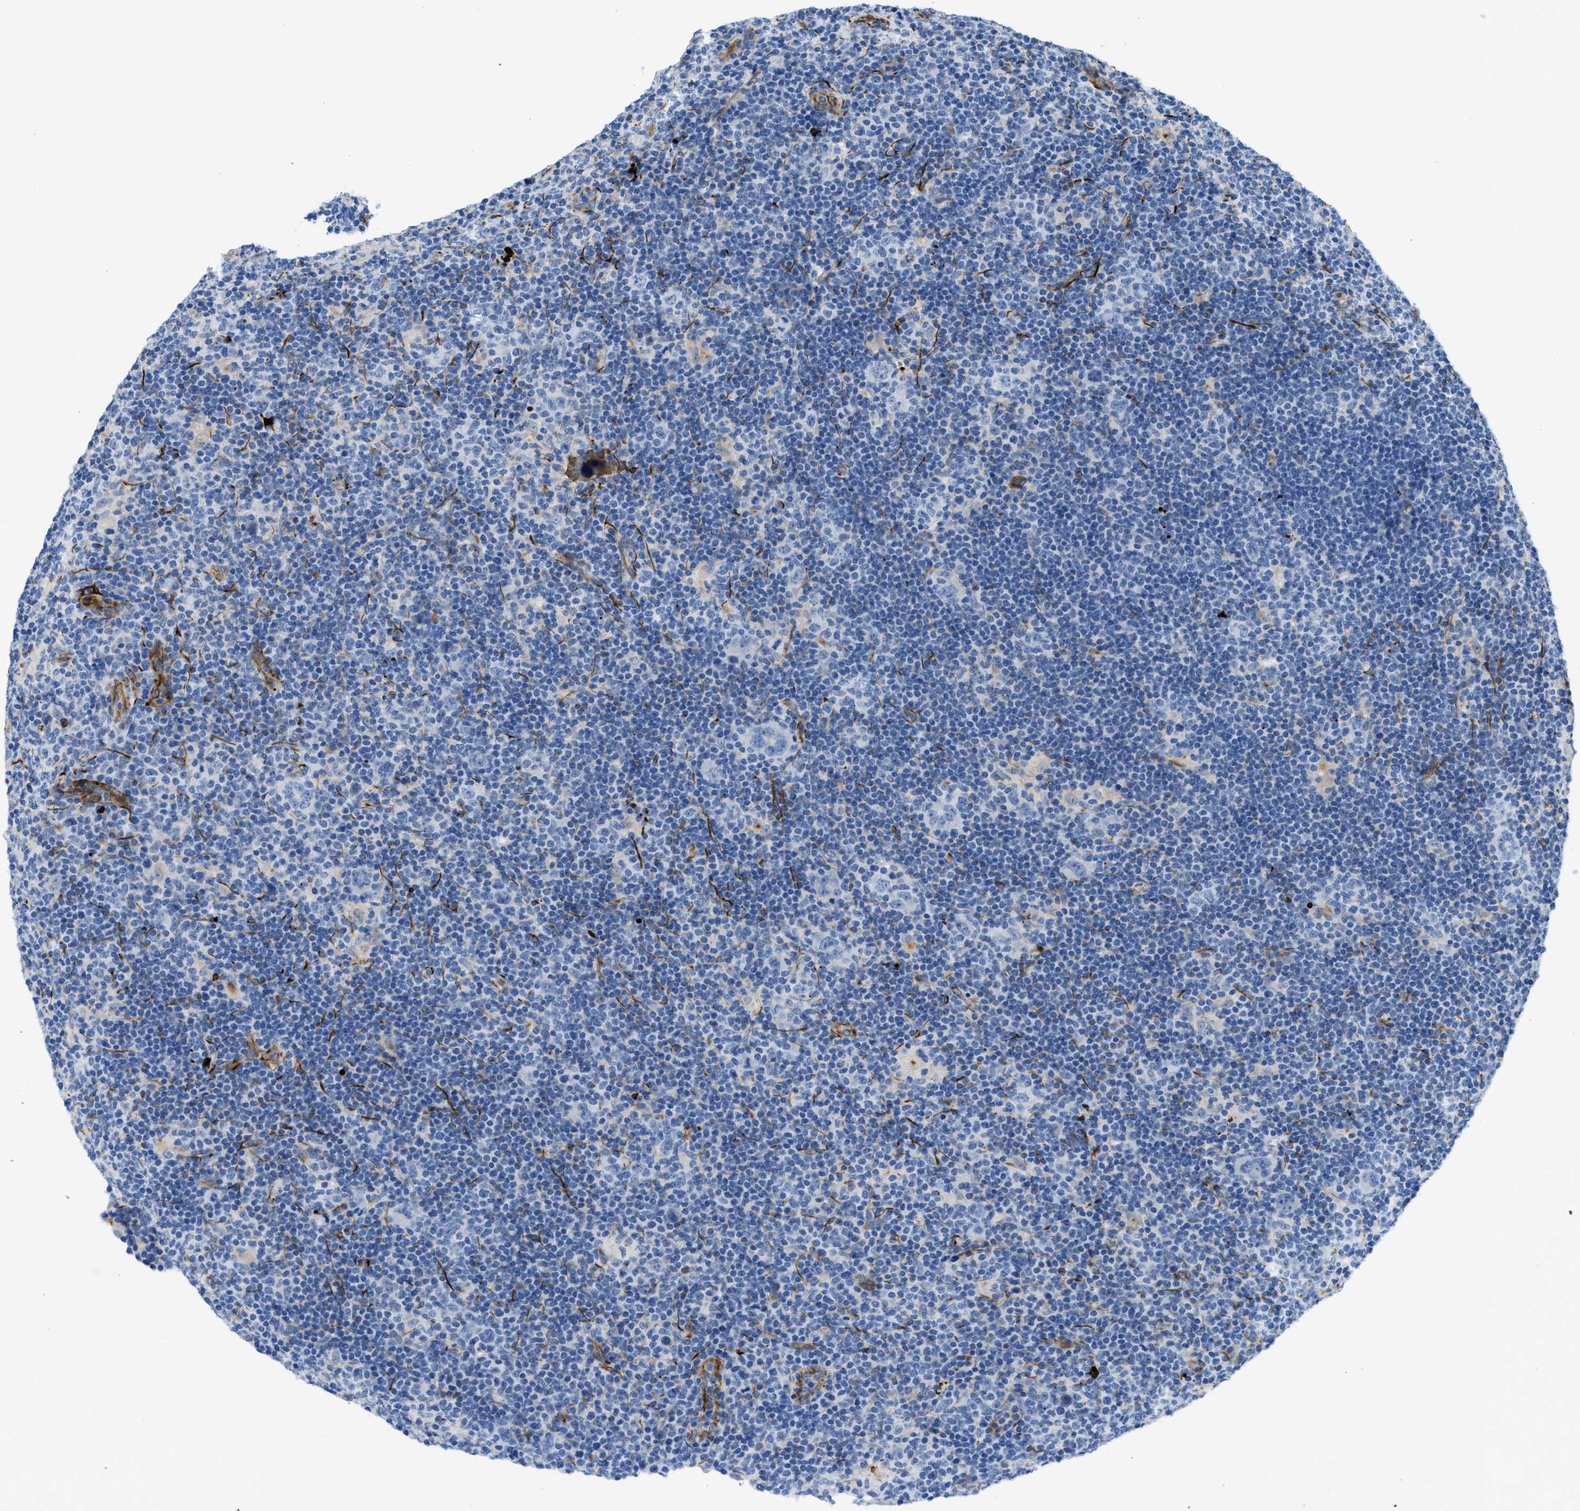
{"staining": {"intensity": "negative", "quantity": "none", "location": "none"}, "tissue": "lymphoma", "cell_type": "Tumor cells", "image_type": "cancer", "snomed": [{"axis": "morphology", "description": "Hodgkin's disease, NOS"}, {"axis": "topography", "description": "Lymph node"}], "caption": "The immunohistochemistry (IHC) image has no significant expression in tumor cells of Hodgkin's disease tissue.", "gene": "XCR1", "patient": {"sex": "female", "age": 57}}